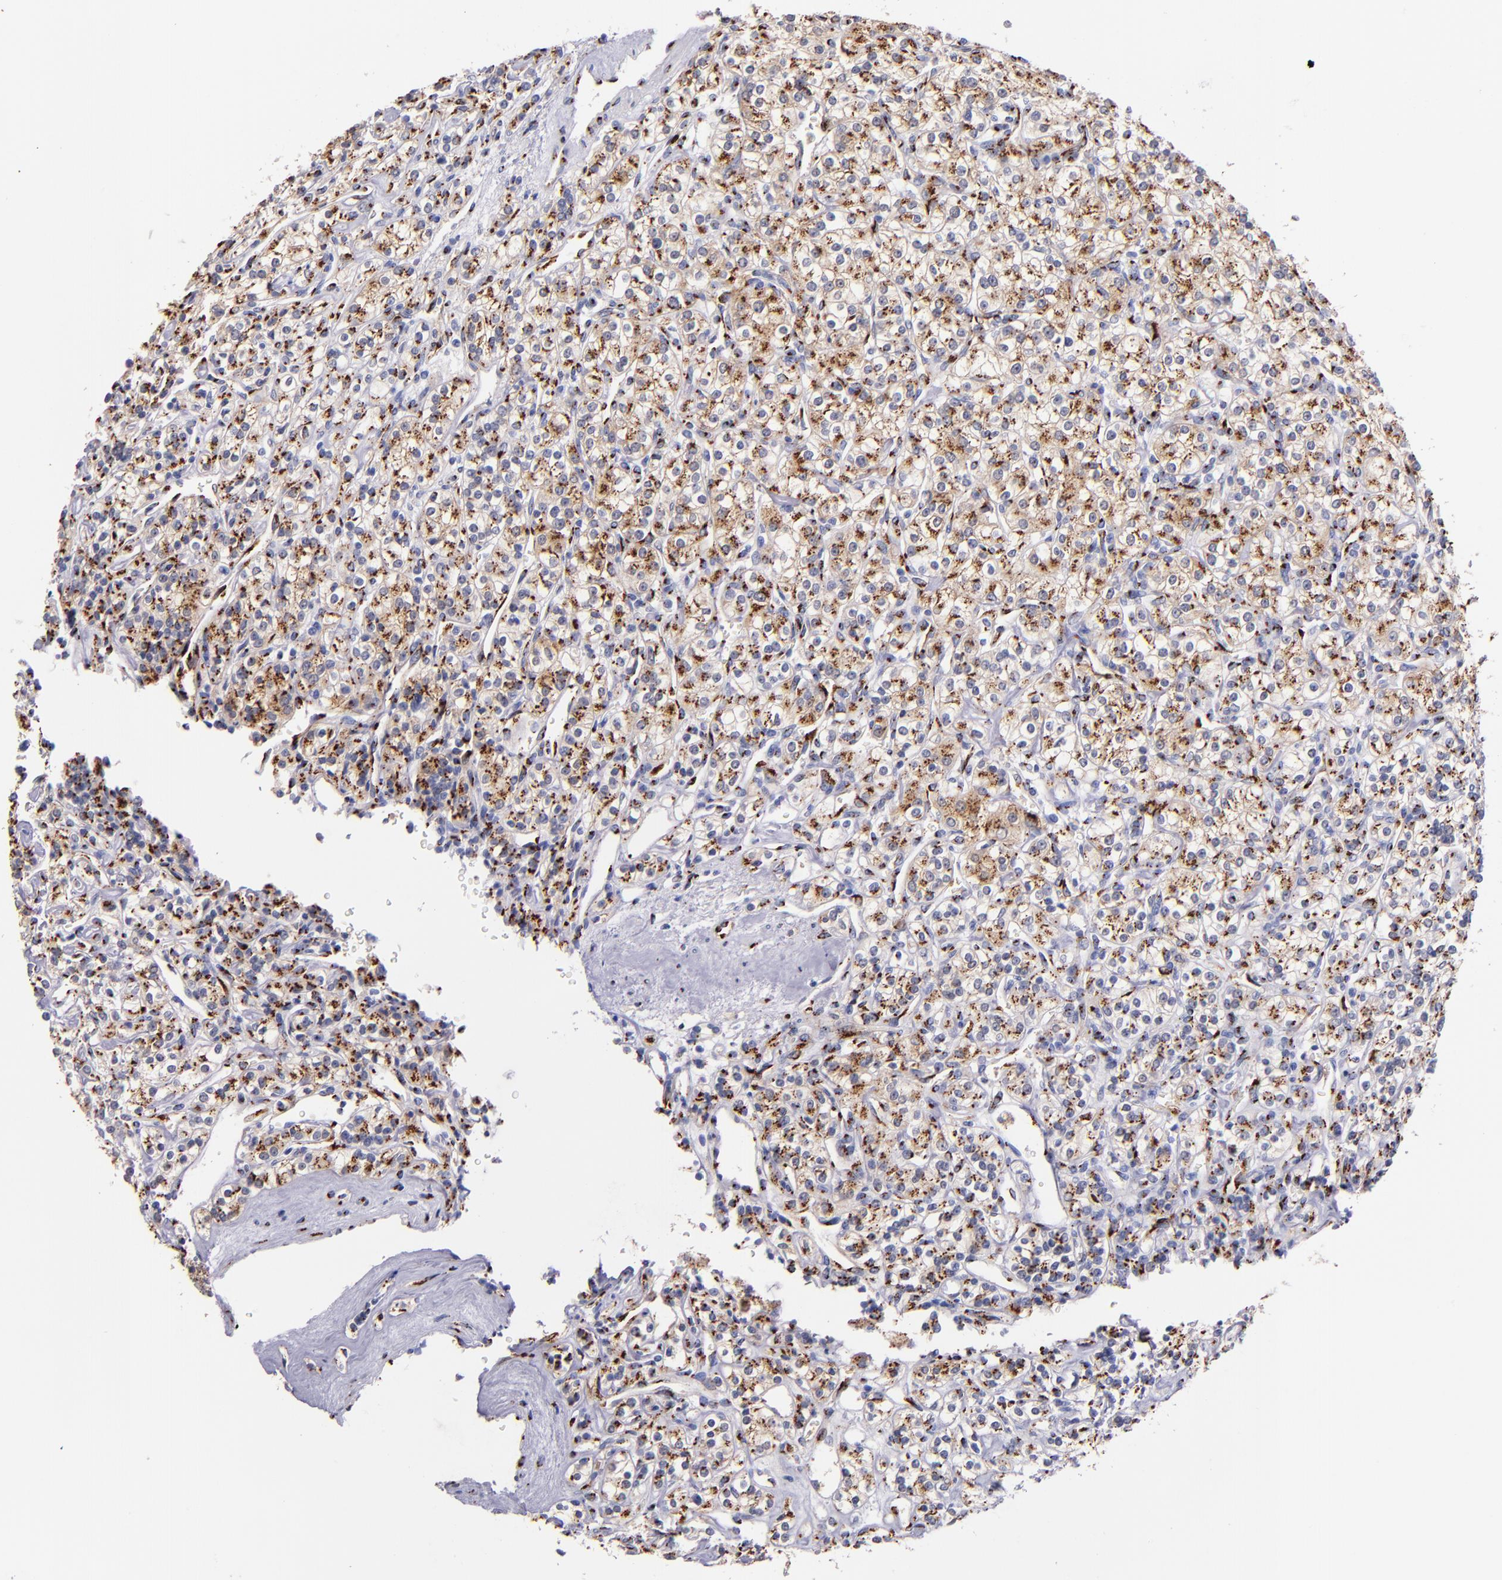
{"staining": {"intensity": "moderate", "quantity": ">75%", "location": "cytoplasmic/membranous"}, "tissue": "renal cancer", "cell_type": "Tumor cells", "image_type": "cancer", "snomed": [{"axis": "morphology", "description": "Adenocarcinoma, NOS"}, {"axis": "topography", "description": "Kidney"}], "caption": "Moderate cytoplasmic/membranous protein staining is seen in approximately >75% of tumor cells in renal adenocarcinoma.", "gene": "GOLIM4", "patient": {"sex": "male", "age": 77}}